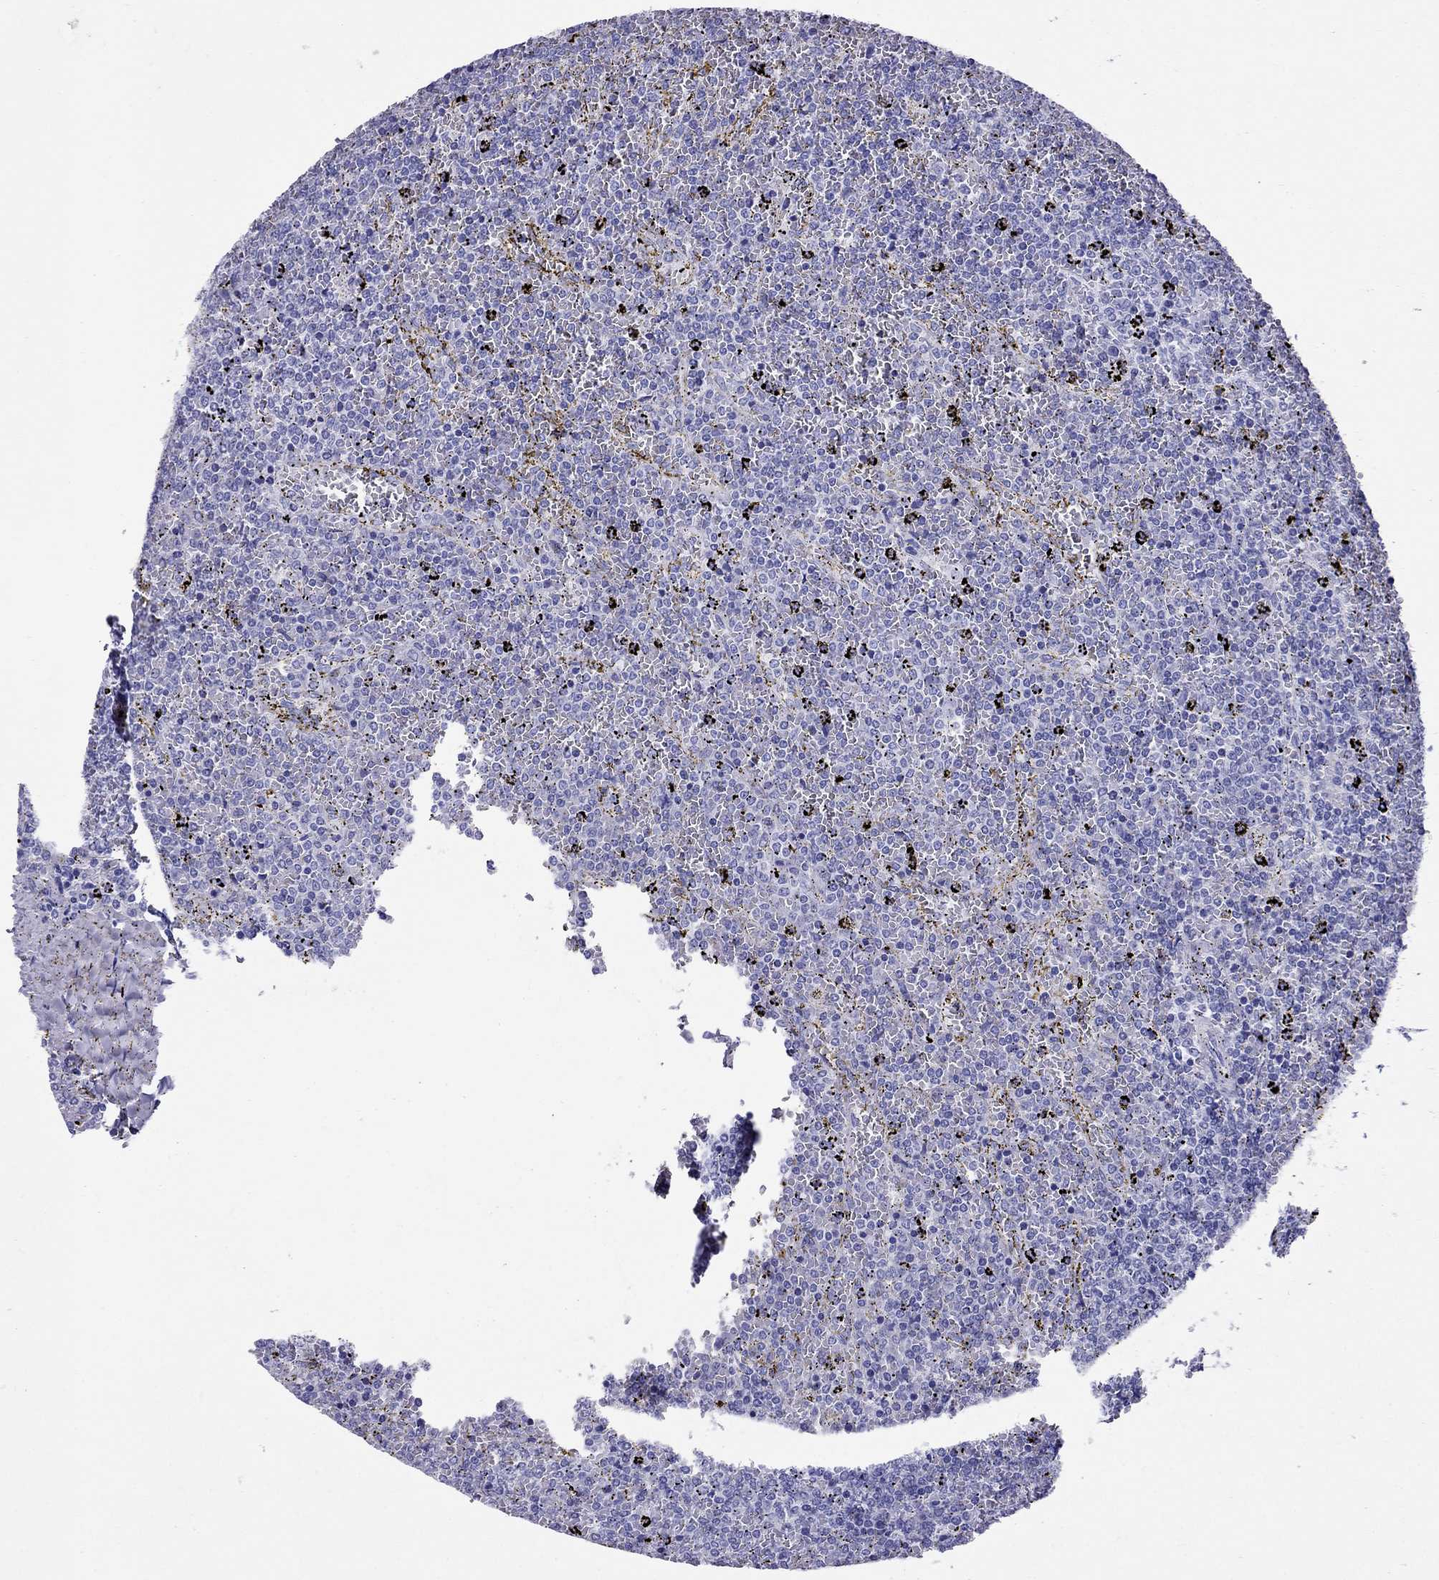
{"staining": {"intensity": "negative", "quantity": "none", "location": "none"}, "tissue": "lymphoma", "cell_type": "Tumor cells", "image_type": "cancer", "snomed": [{"axis": "morphology", "description": "Malignant lymphoma, non-Hodgkin's type, Low grade"}, {"axis": "topography", "description": "Spleen"}], "caption": "Immunohistochemistry (IHC) micrograph of neoplastic tissue: malignant lymphoma, non-Hodgkin's type (low-grade) stained with DAB exhibits no significant protein expression in tumor cells.", "gene": "AVPR1B", "patient": {"sex": "female", "age": 77}}